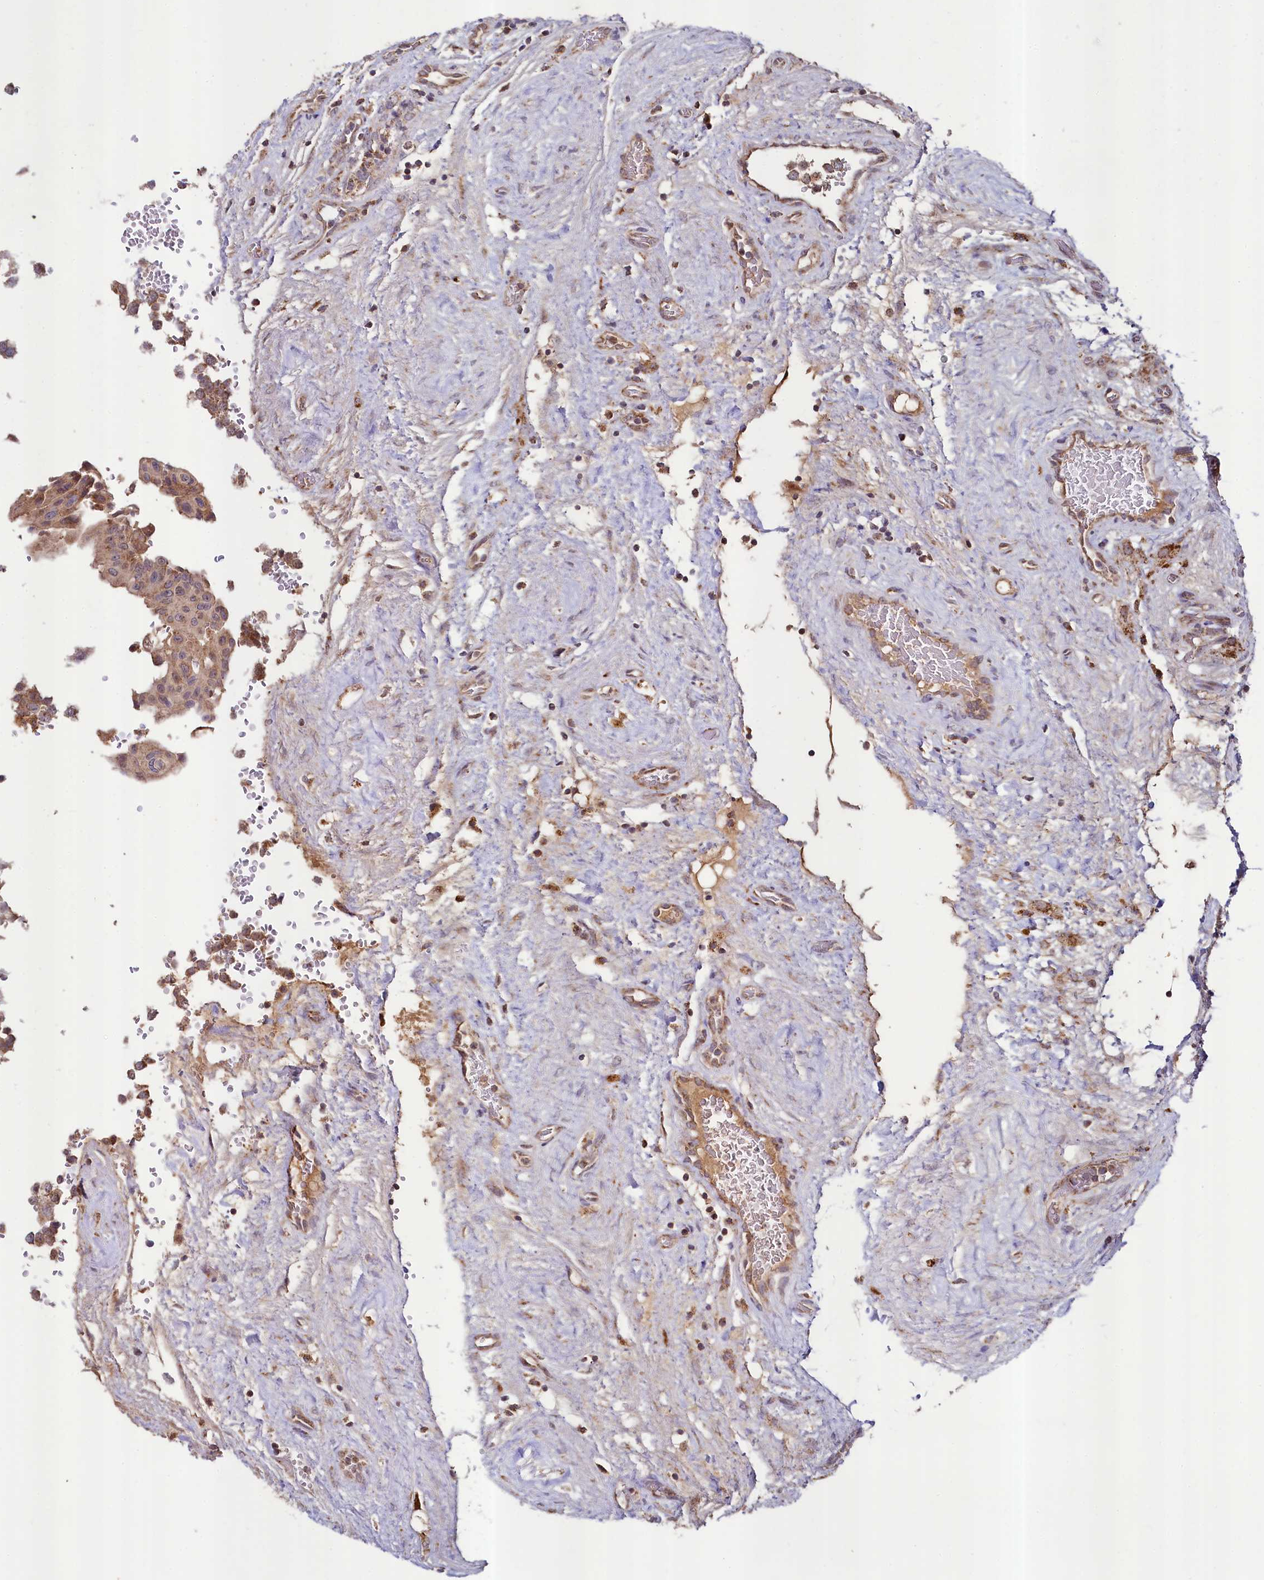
{"staining": {"intensity": "moderate", "quantity": ">75%", "location": "cytoplasmic/membranous"}, "tissue": "testis cancer", "cell_type": "Tumor cells", "image_type": "cancer", "snomed": [{"axis": "morphology", "description": "Seminoma, NOS"}, {"axis": "topography", "description": "Testis"}], "caption": "Immunohistochemistry (IHC) photomicrograph of testis seminoma stained for a protein (brown), which demonstrates medium levels of moderate cytoplasmic/membranous staining in approximately >75% of tumor cells.", "gene": "METTL4", "patient": {"sex": "male", "age": 71}}